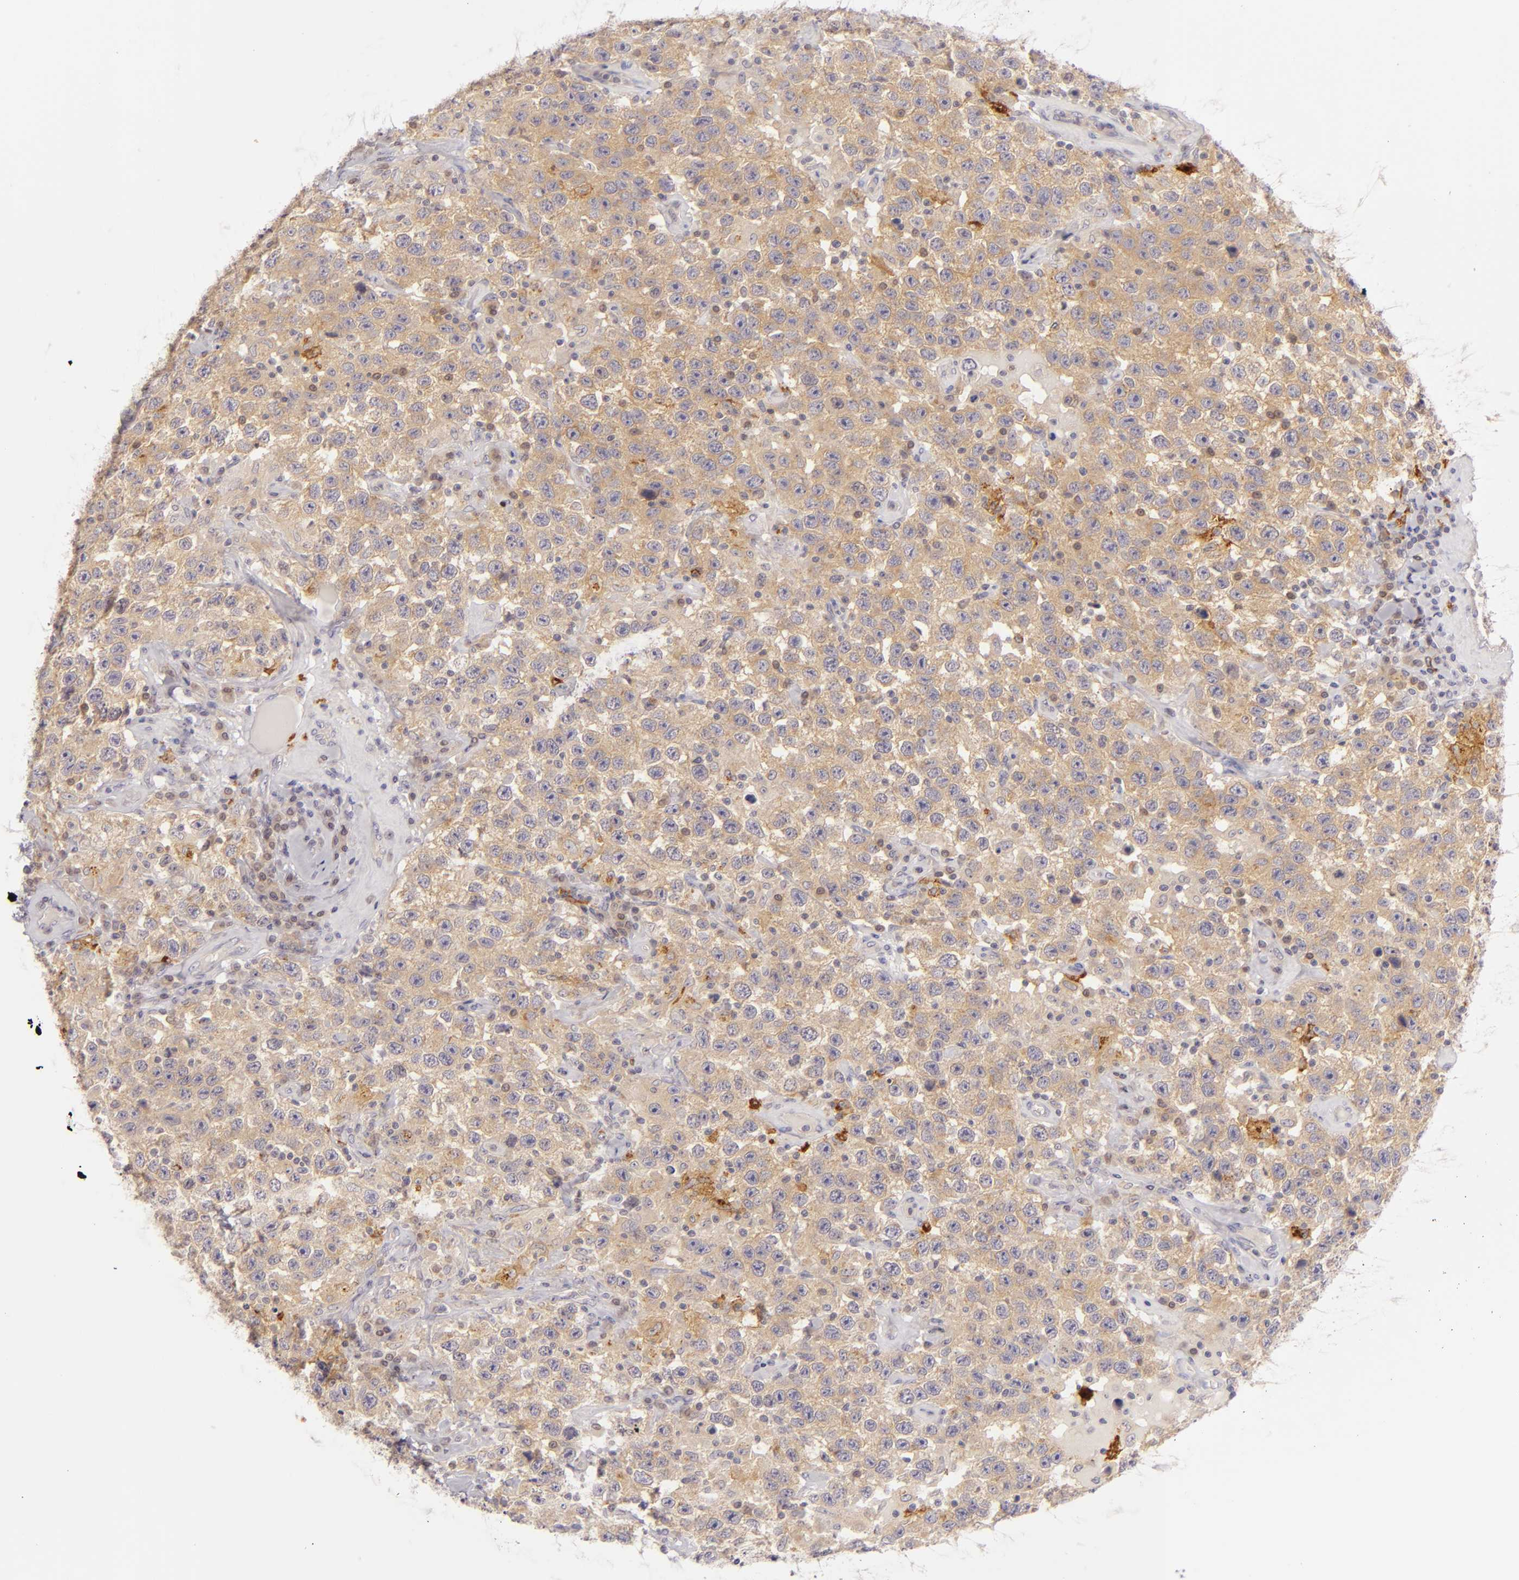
{"staining": {"intensity": "moderate", "quantity": ">75%", "location": "cytoplasmic/membranous"}, "tissue": "testis cancer", "cell_type": "Tumor cells", "image_type": "cancer", "snomed": [{"axis": "morphology", "description": "Seminoma, NOS"}, {"axis": "topography", "description": "Testis"}], "caption": "Tumor cells demonstrate medium levels of moderate cytoplasmic/membranous staining in approximately >75% of cells in human testis seminoma.", "gene": "CD83", "patient": {"sex": "male", "age": 41}}